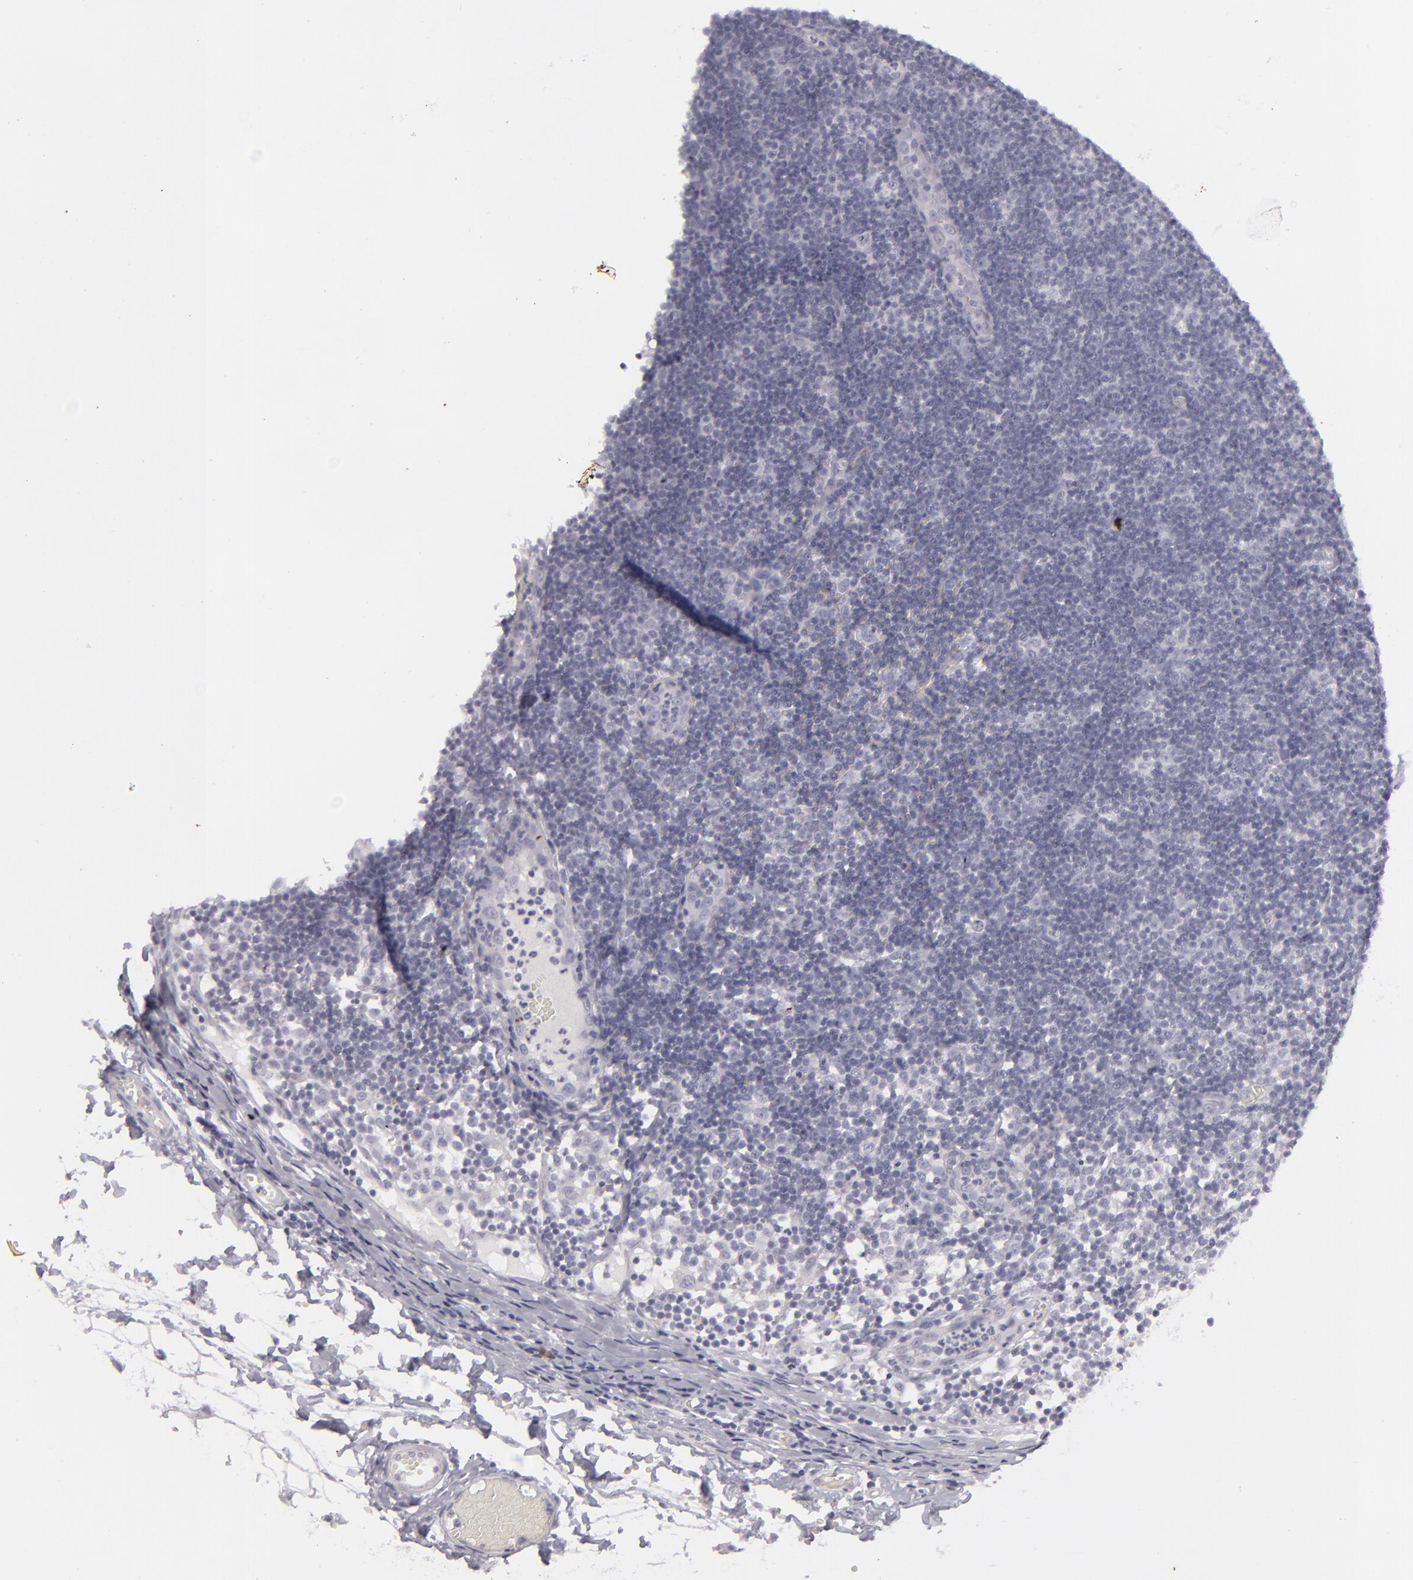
{"staining": {"intensity": "negative", "quantity": "none", "location": "none"}, "tissue": "lymph node", "cell_type": "Germinal center cells", "image_type": "normal", "snomed": [{"axis": "morphology", "description": "Normal tissue, NOS"}, {"axis": "morphology", "description": "Inflammation, NOS"}, {"axis": "topography", "description": "Lymph node"}, {"axis": "topography", "description": "Salivary gland"}], "caption": "Immunohistochemistry image of normal lymph node stained for a protein (brown), which shows no staining in germinal center cells. Brightfield microscopy of IHC stained with DAB (brown) and hematoxylin (blue), captured at high magnification.", "gene": "KRT1", "patient": {"sex": "male", "age": 3}}